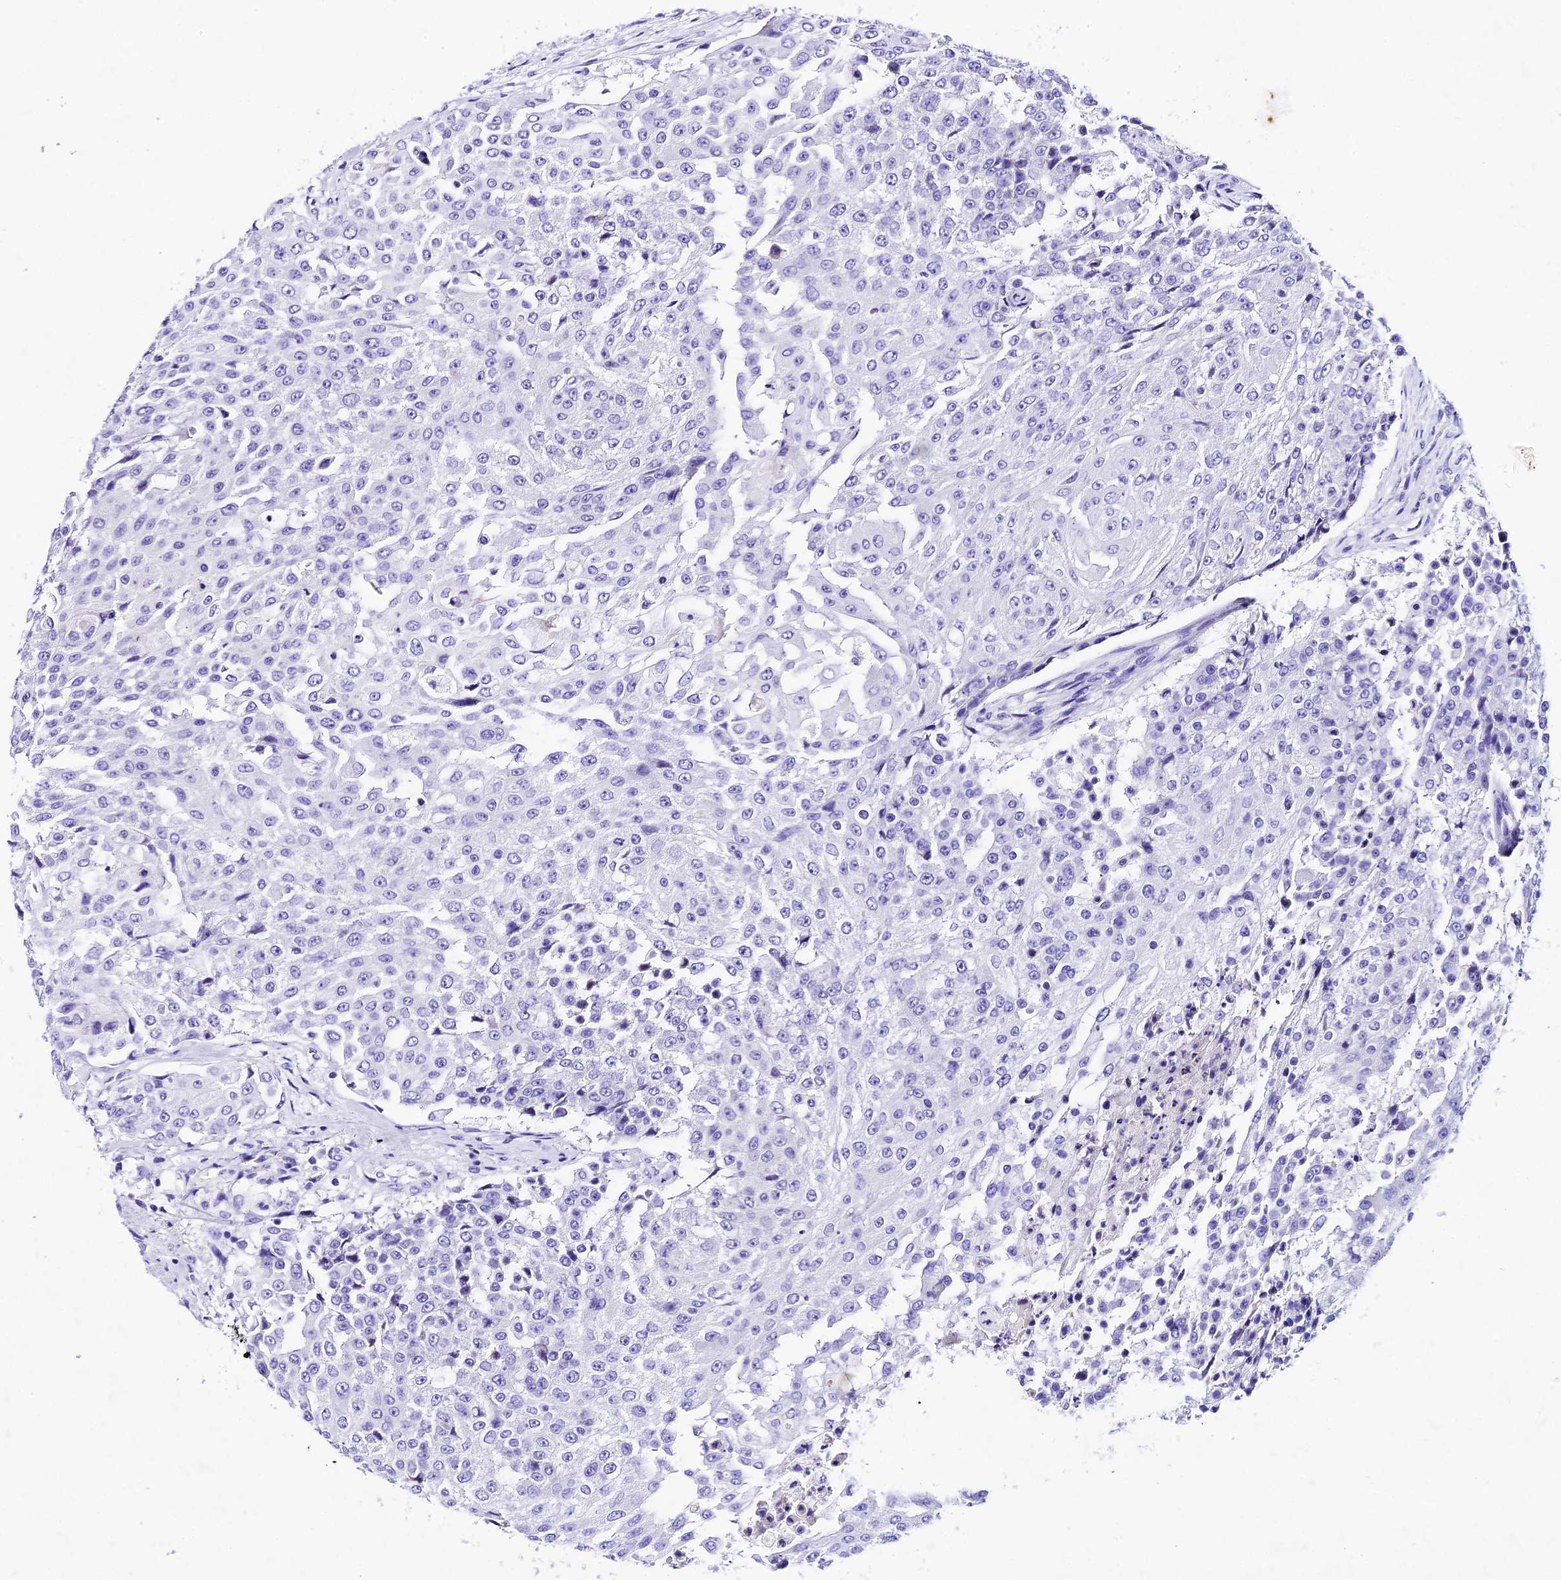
{"staining": {"intensity": "negative", "quantity": "none", "location": "none"}, "tissue": "urothelial cancer", "cell_type": "Tumor cells", "image_type": "cancer", "snomed": [{"axis": "morphology", "description": "Urothelial carcinoma, High grade"}, {"axis": "topography", "description": "Urinary bladder"}], "caption": "High magnification brightfield microscopy of high-grade urothelial carcinoma stained with DAB (3,3'-diaminobenzidine) (brown) and counterstained with hematoxylin (blue): tumor cells show no significant positivity.", "gene": "PSG11", "patient": {"sex": "female", "age": 63}}